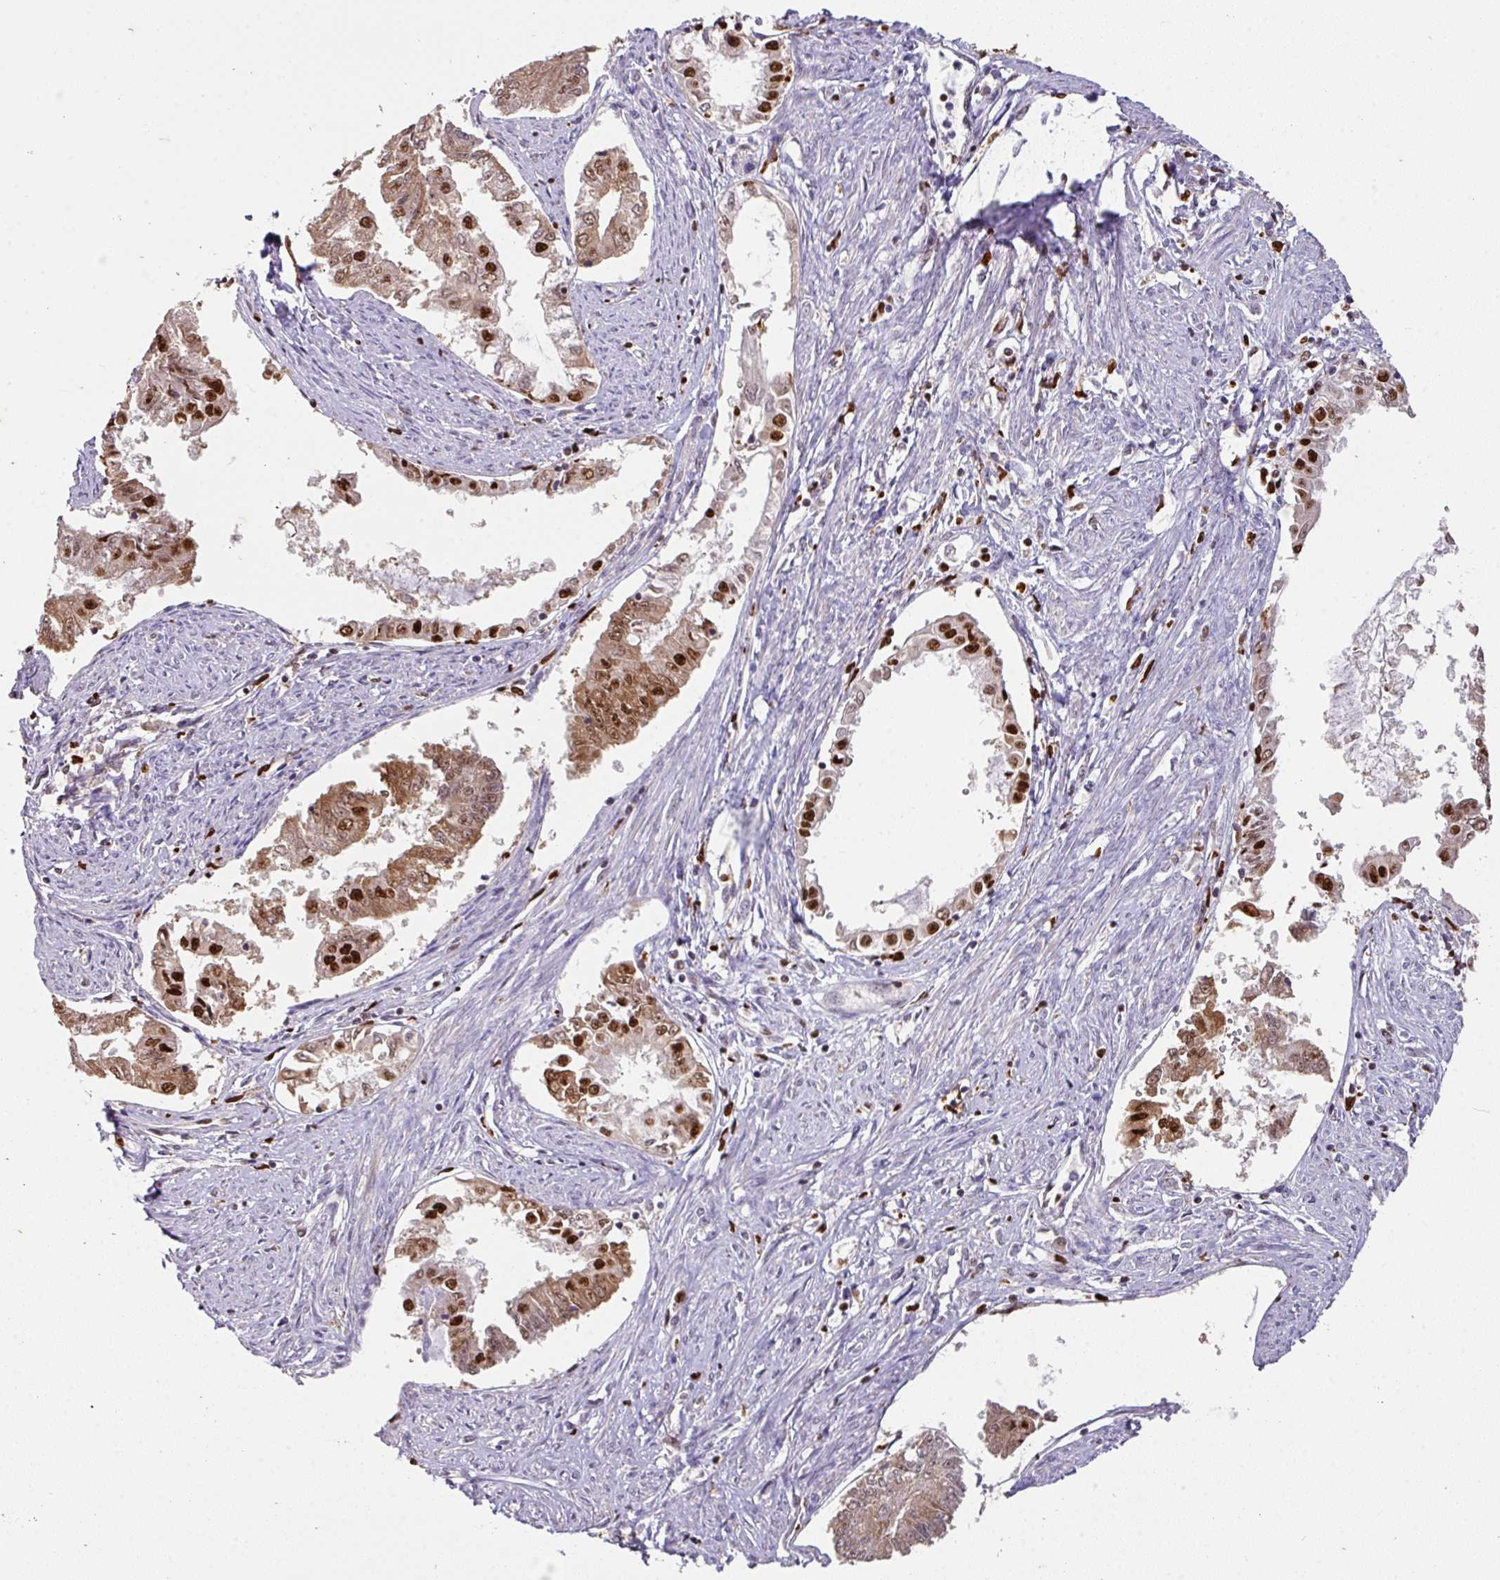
{"staining": {"intensity": "strong", "quantity": ">75%", "location": "nuclear"}, "tissue": "endometrial cancer", "cell_type": "Tumor cells", "image_type": "cancer", "snomed": [{"axis": "morphology", "description": "Adenocarcinoma, NOS"}, {"axis": "topography", "description": "Endometrium"}], "caption": "IHC (DAB) staining of human endometrial cancer (adenocarcinoma) demonstrates strong nuclear protein staining in approximately >75% of tumor cells. Using DAB (brown) and hematoxylin (blue) stains, captured at high magnification using brightfield microscopy.", "gene": "SAMHD1", "patient": {"sex": "female", "age": 76}}